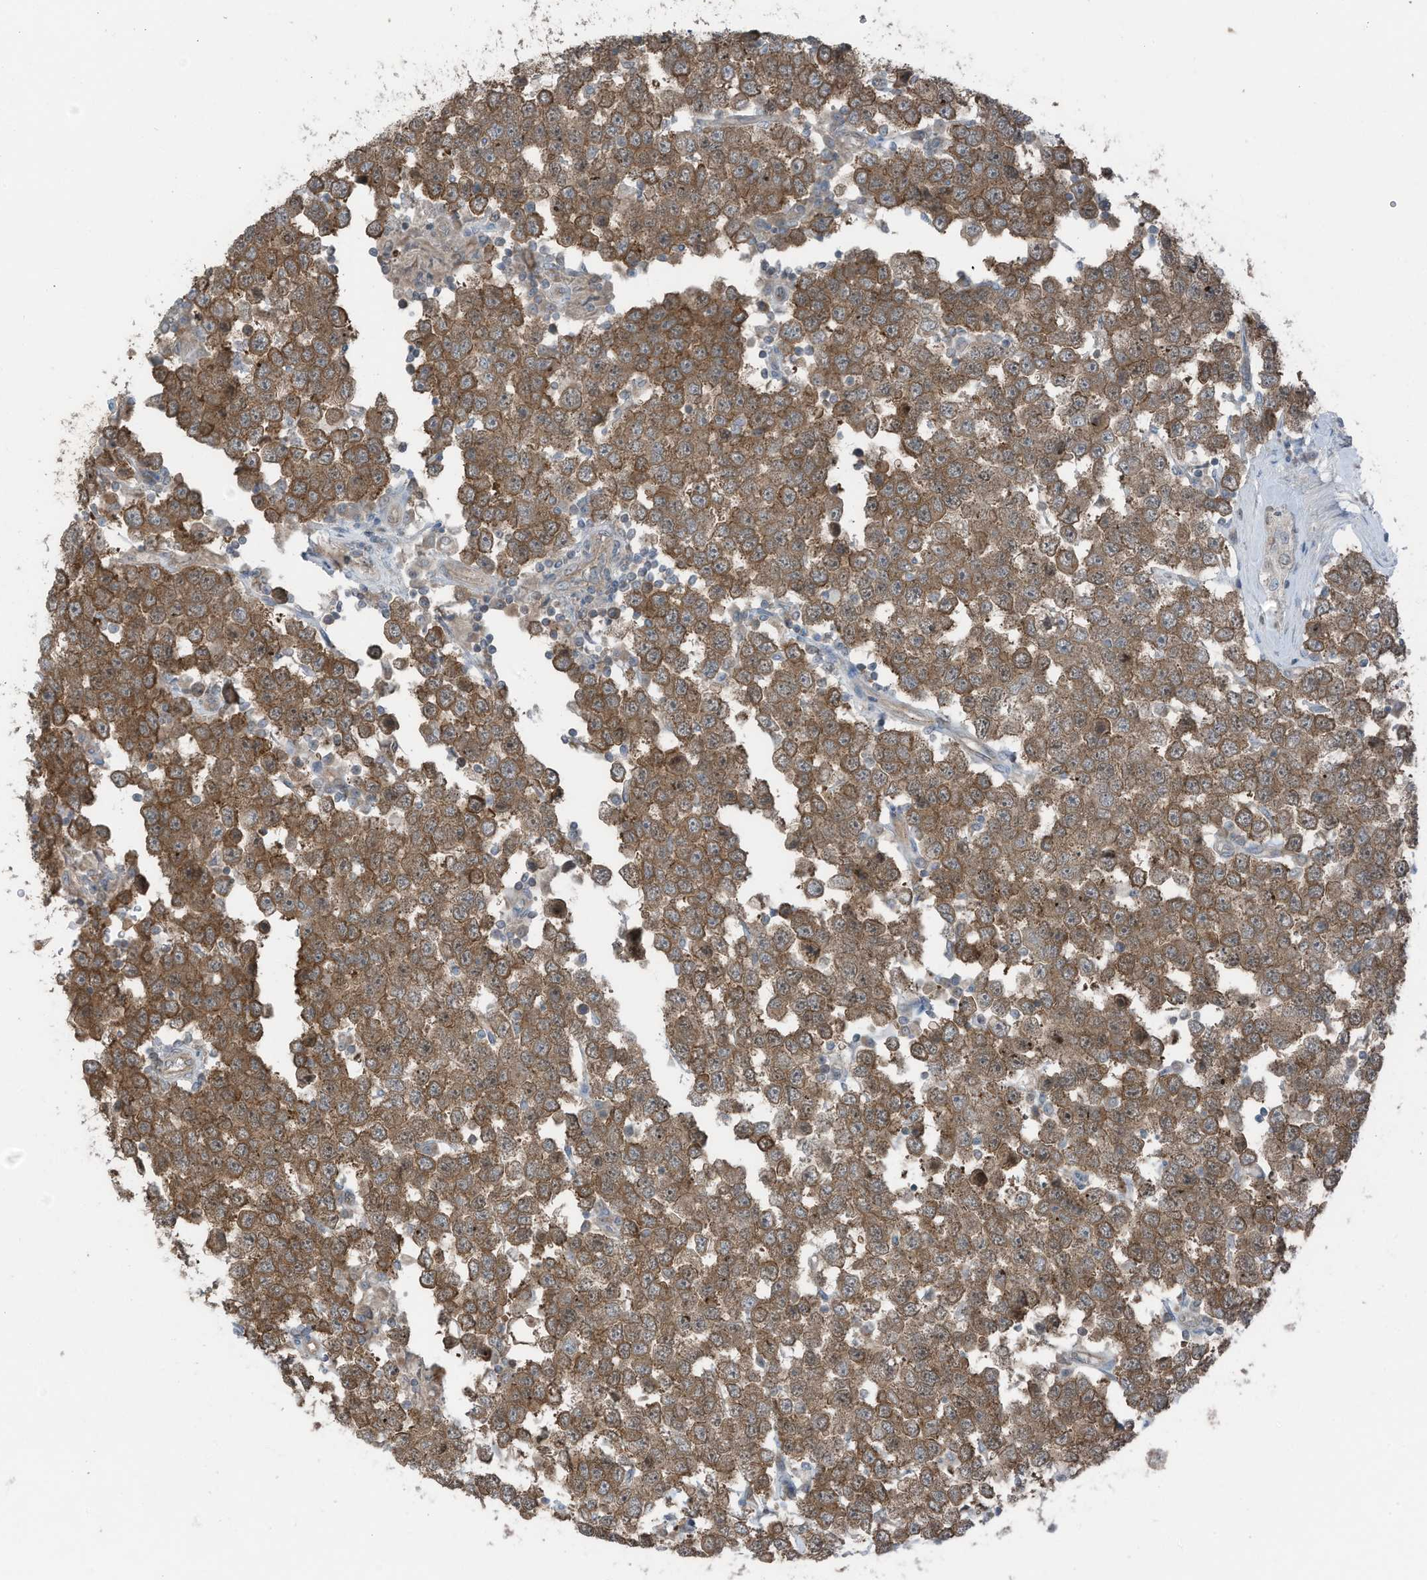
{"staining": {"intensity": "strong", "quantity": ">75%", "location": "cytoplasmic/membranous"}, "tissue": "testis cancer", "cell_type": "Tumor cells", "image_type": "cancer", "snomed": [{"axis": "morphology", "description": "Seminoma, NOS"}, {"axis": "topography", "description": "Testis"}], "caption": "DAB (3,3'-diaminobenzidine) immunohistochemical staining of human testis cancer (seminoma) displays strong cytoplasmic/membranous protein positivity in approximately >75% of tumor cells. Immunohistochemistry (ihc) stains the protein of interest in brown and the nuclei are stained blue.", "gene": "TXNDC9", "patient": {"sex": "male", "age": 28}}